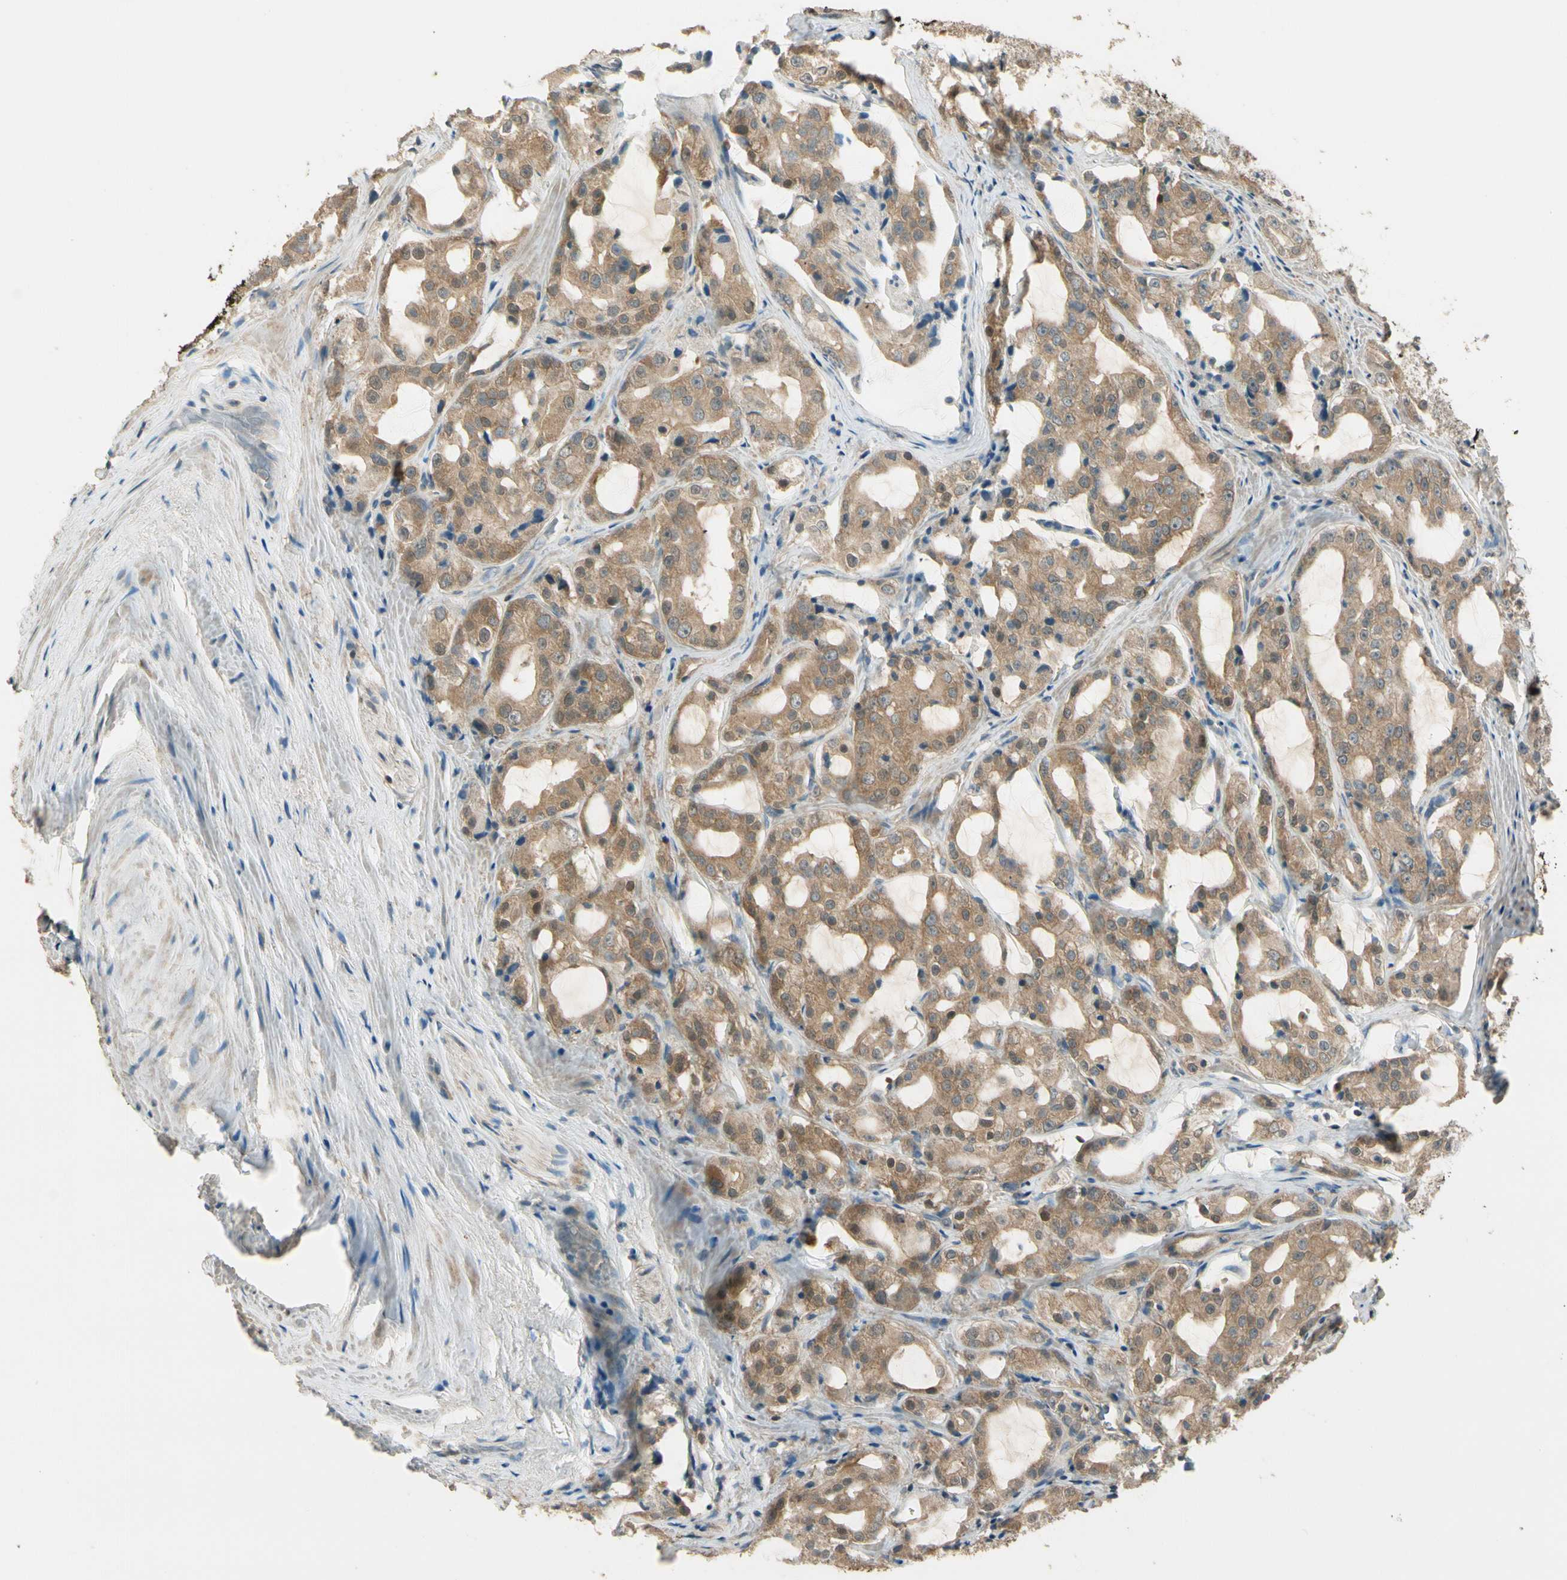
{"staining": {"intensity": "moderate", "quantity": ">75%", "location": "cytoplasmic/membranous"}, "tissue": "prostate cancer", "cell_type": "Tumor cells", "image_type": "cancer", "snomed": [{"axis": "morphology", "description": "Adenocarcinoma, High grade"}, {"axis": "topography", "description": "Prostate"}], "caption": "Adenocarcinoma (high-grade) (prostate) stained with immunohistochemistry shows moderate cytoplasmic/membranous expression in approximately >75% of tumor cells.", "gene": "PLXNA1", "patient": {"sex": "male", "age": 73}}